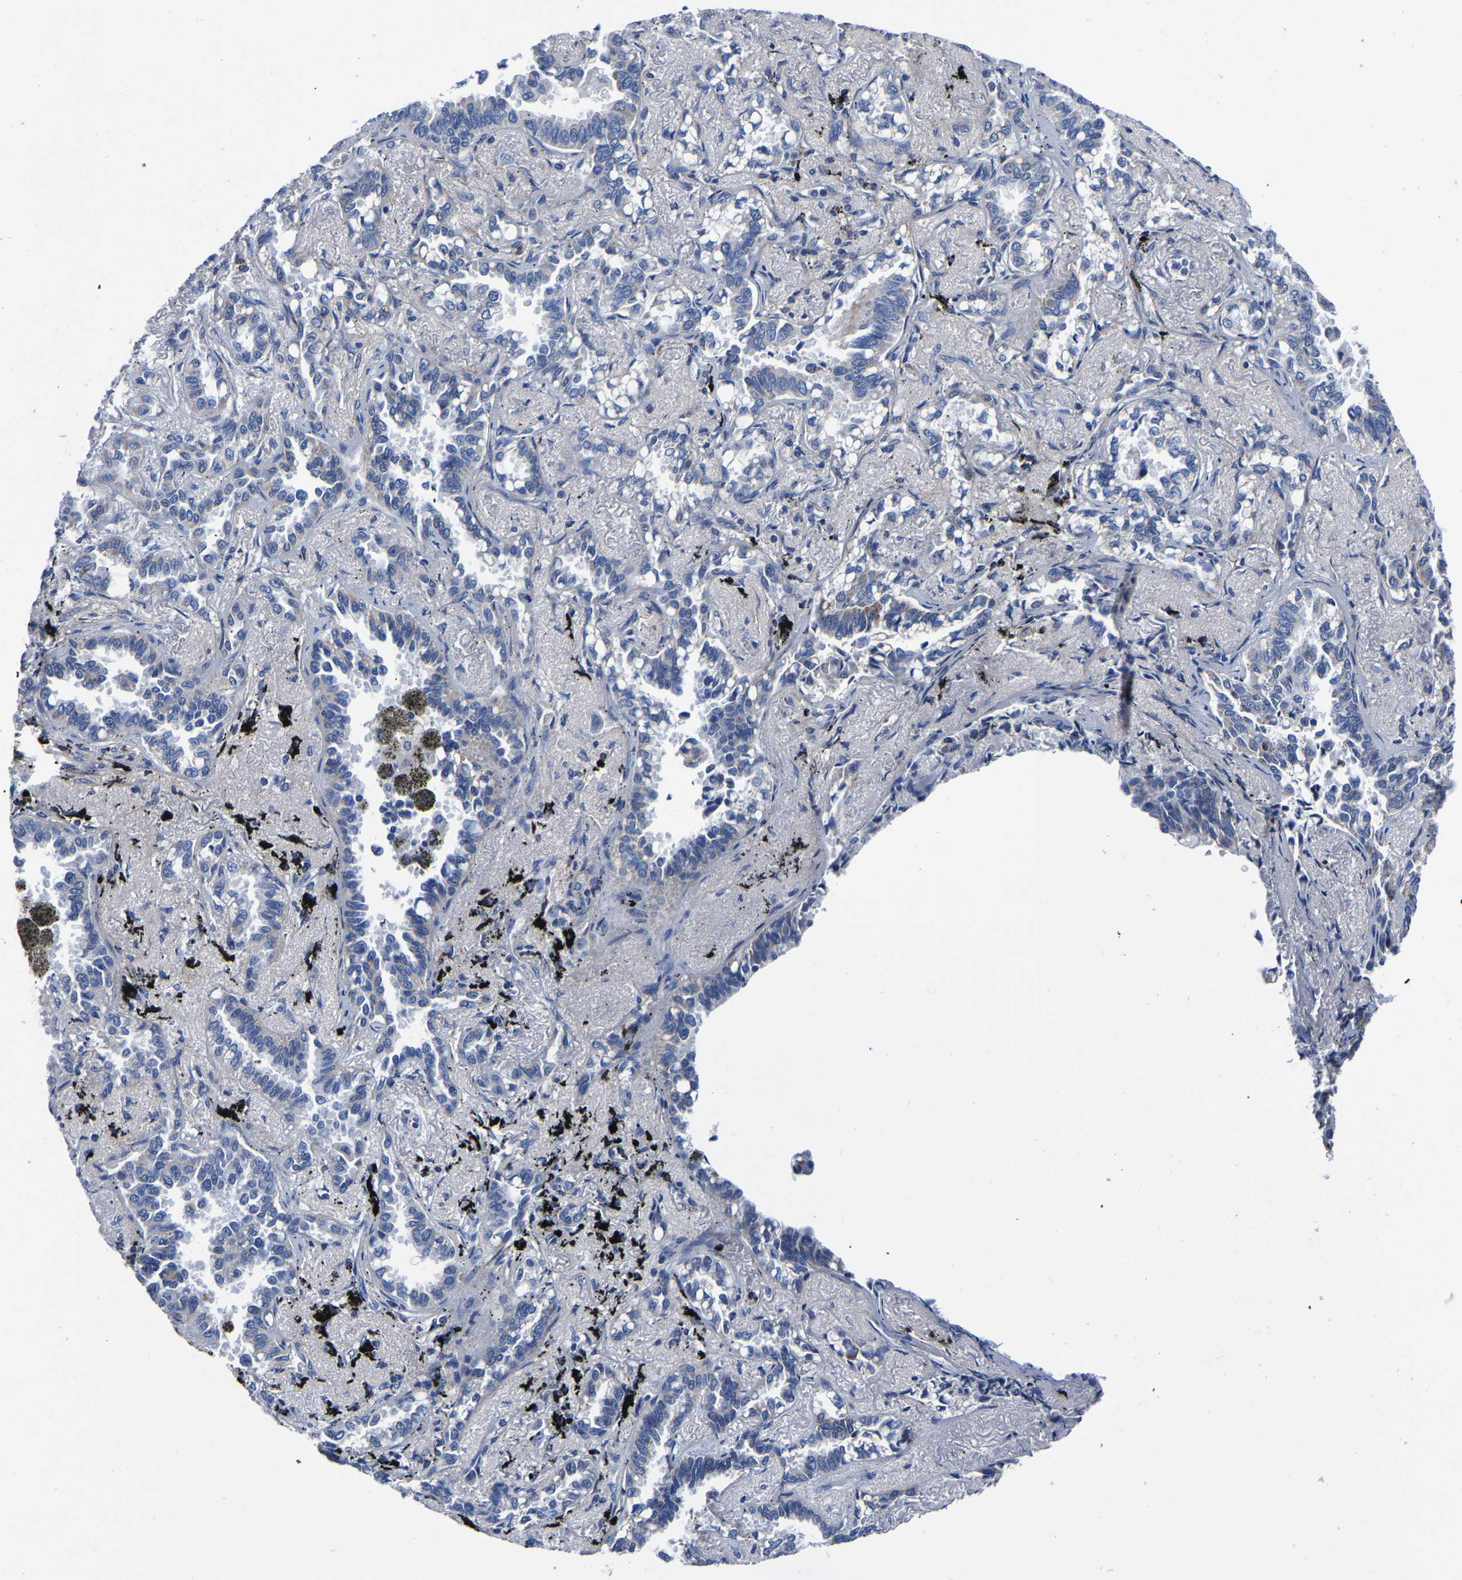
{"staining": {"intensity": "negative", "quantity": "none", "location": "none"}, "tissue": "lung cancer", "cell_type": "Tumor cells", "image_type": "cancer", "snomed": [{"axis": "morphology", "description": "Adenocarcinoma, NOS"}, {"axis": "topography", "description": "Lung"}], "caption": "Micrograph shows no protein staining in tumor cells of lung adenocarcinoma tissue.", "gene": "FGD5", "patient": {"sex": "male", "age": 59}}